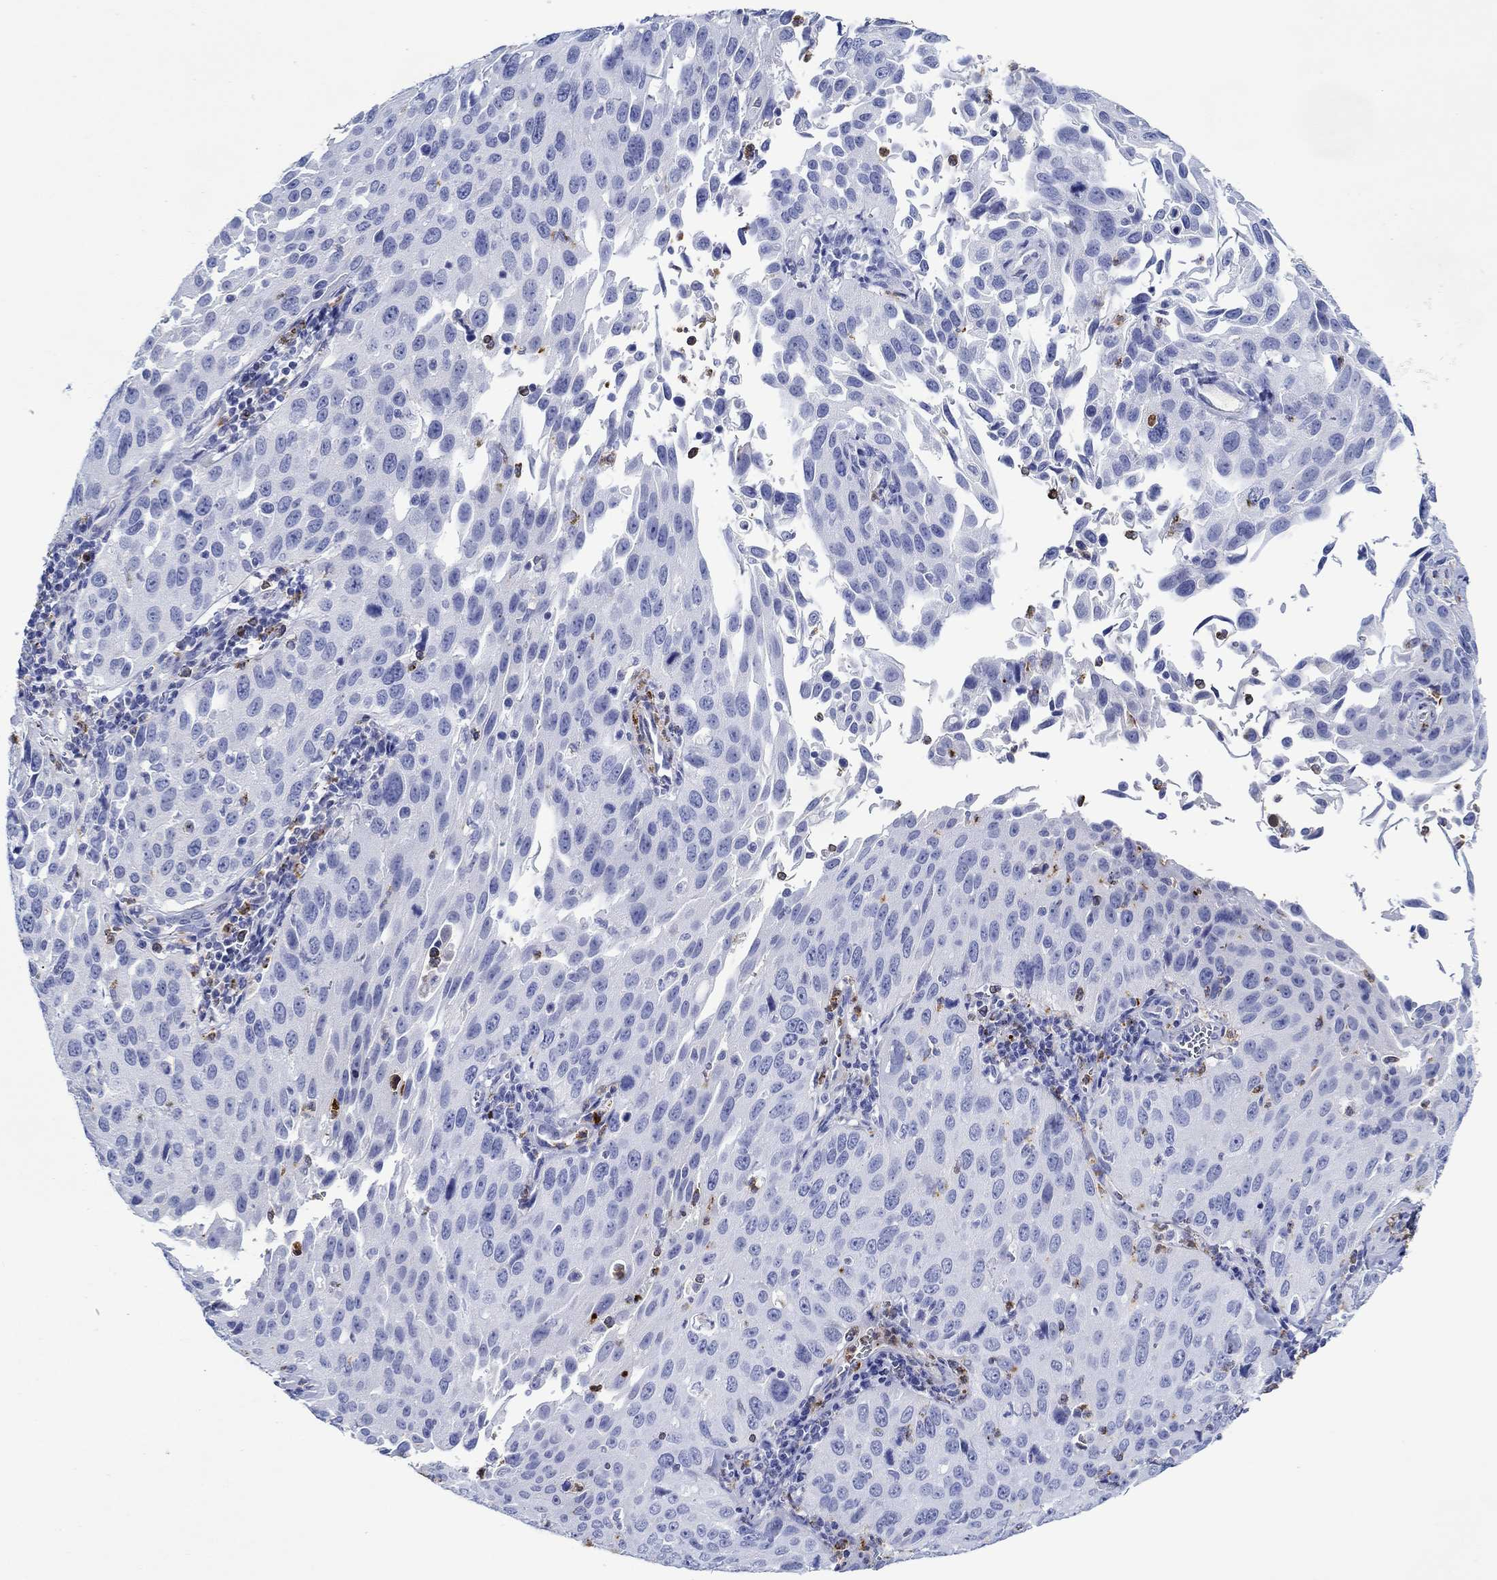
{"staining": {"intensity": "negative", "quantity": "none", "location": "none"}, "tissue": "cervical cancer", "cell_type": "Tumor cells", "image_type": "cancer", "snomed": [{"axis": "morphology", "description": "Squamous cell carcinoma, NOS"}, {"axis": "topography", "description": "Cervix"}], "caption": "Immunohistochemical staining of cervical cancer displays no significant staining in tumor cells.", "gene": "EPX", "patient": {"sex": "female", "age": 26}}